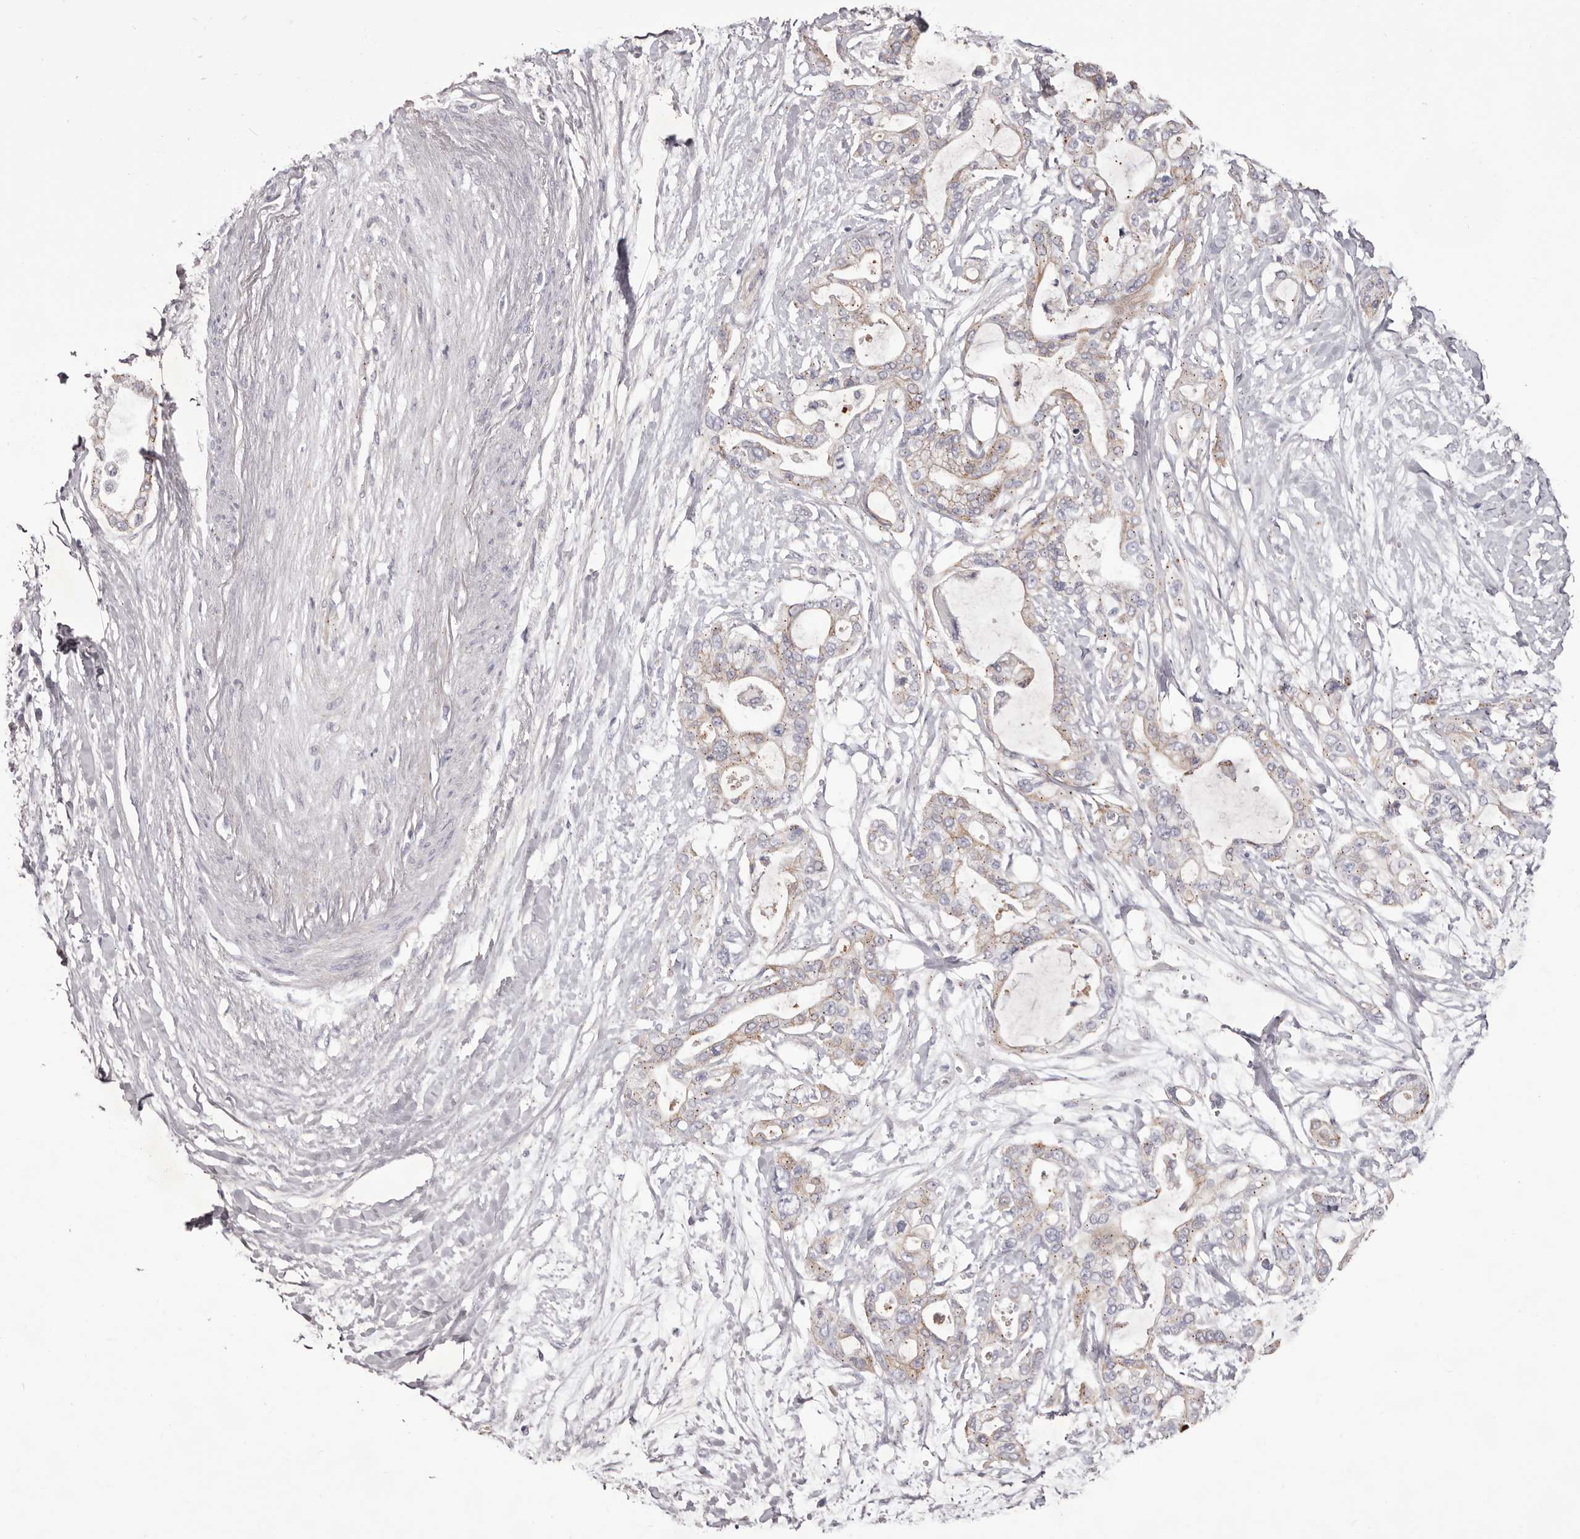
{"staining": {"intensity": "moderate", "quantity": "25%-75%", "location": "cytoplasmic/membranous"}, "tissue": "pancreatic cancer", "cell_type": "Tumor cells", "image_type": "cancer", "snomed": [{"axis": "morphology", "description": "Adenocarcinoma, NOS"}, {"axis": "topography", "description": "Pancreas"}], "caption": "Immunohistochemistry (IHC) (DAB) staining of human adenocarcinoma (pancreatic) exhibits moderate cytoplasmic/membranous protein positivity in about 25%-75% of tumor cells. (Stains: DAB in brown, nuclei in blue, Microscopy: brightfield microscopy at high magnification).", "gene": "PEG10", "patient": {"sex": "male", "age": 68}}